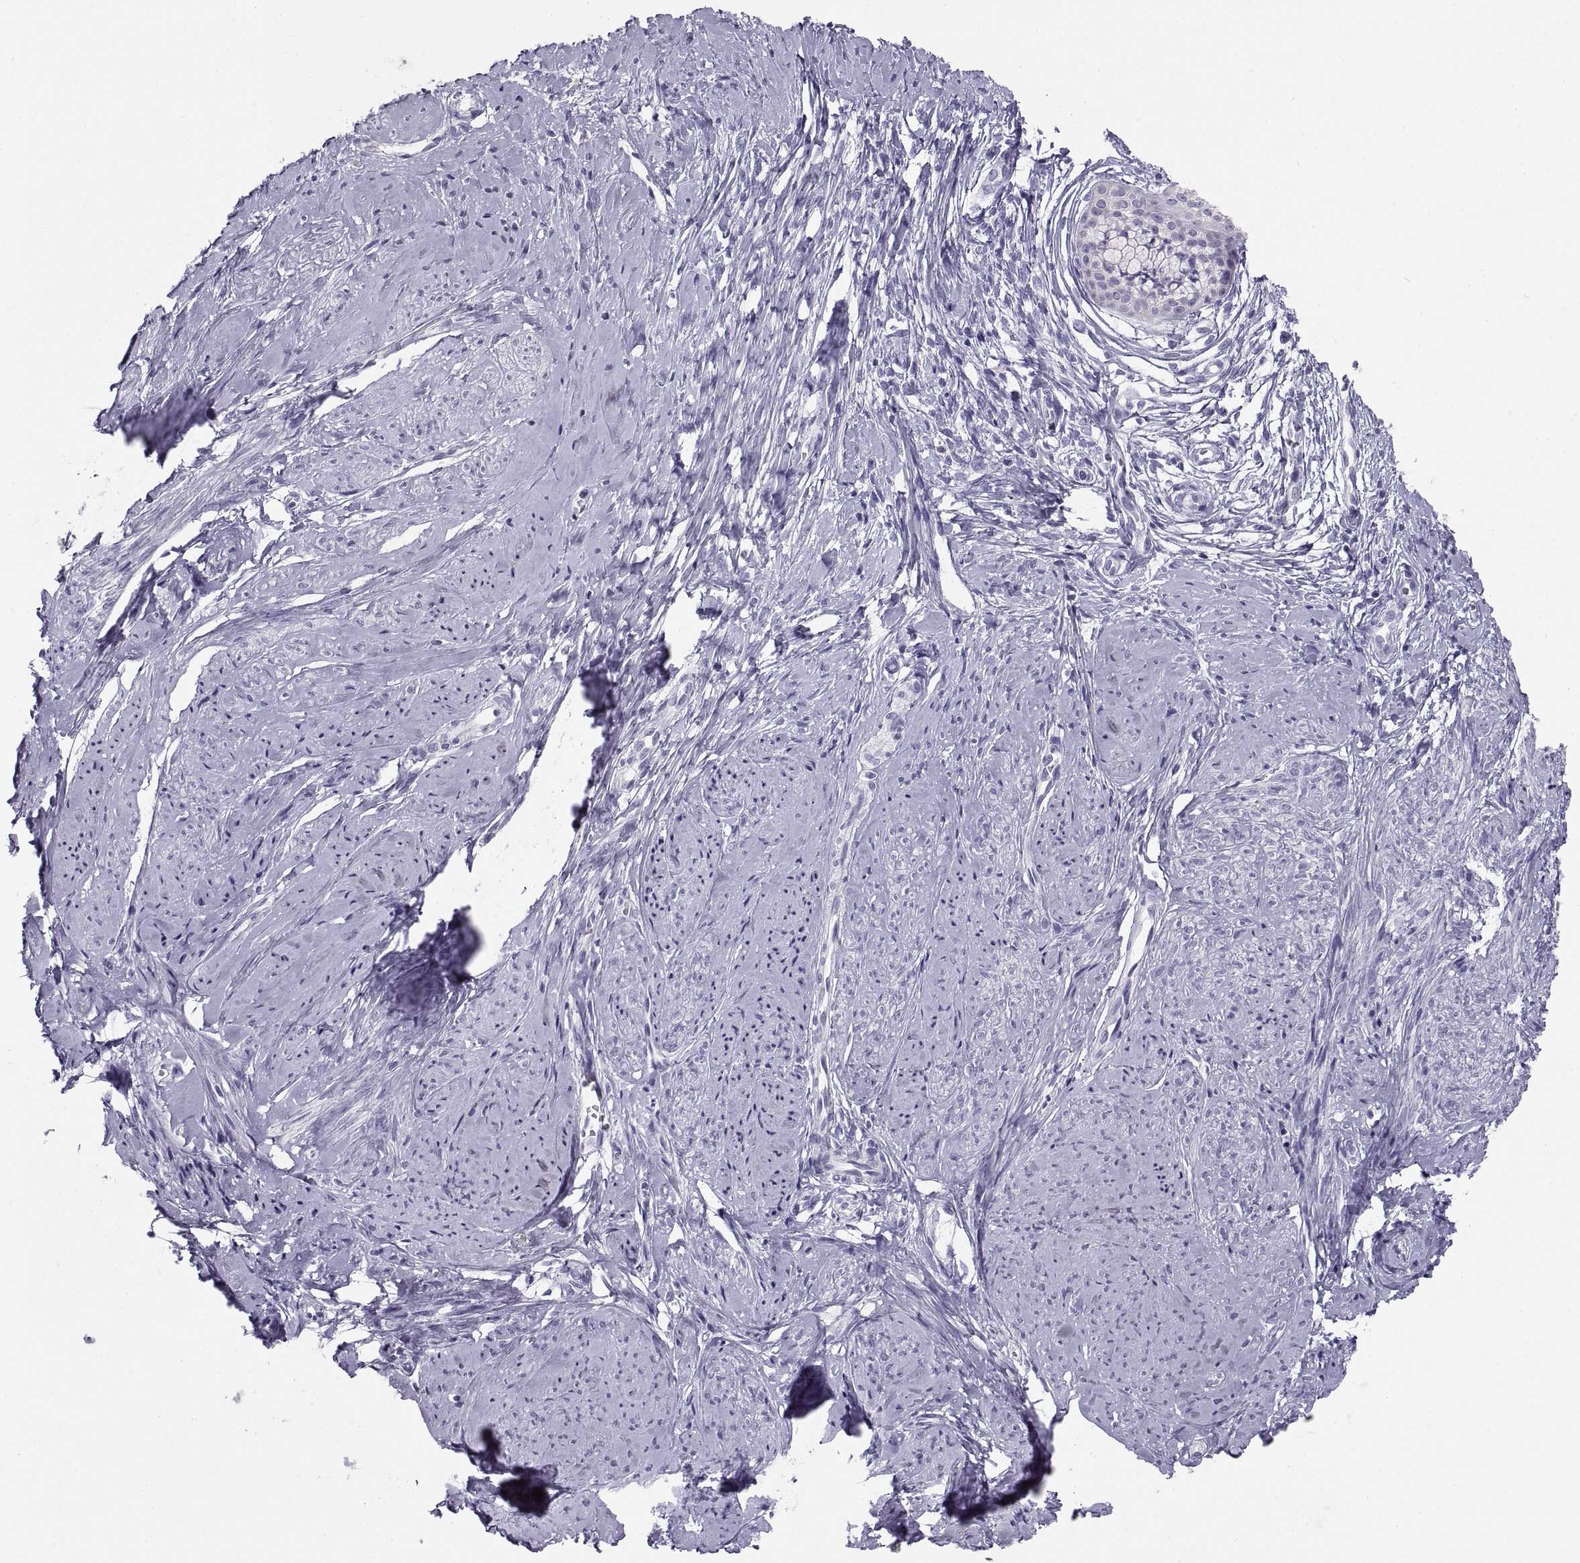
{"staining": {"intensity": "negative", "quantity": "none", "location": "none"}, "tissue": "smooth muscle", "cell_type": "Smooth muscle cells", "image_type": "normal", "snomed": [{"axis": "morphology", "description": "Normal tissue, NOS"}, {"axis": "topography", "description": "Smooth muscle"}], "caption": "Immunohistochemistry photomicrograph of unremarkable smooth muscle: smooth muscle stained with DAB (3,3'-diaminobenzidine) exhibits no significant protein staining in smooth muscle cells. (Brightfield microscopy of DAB immunohistochemistry at high magnification).", "gene": "MAGEB2", "patient": {"sex": "female", "age": 48}}